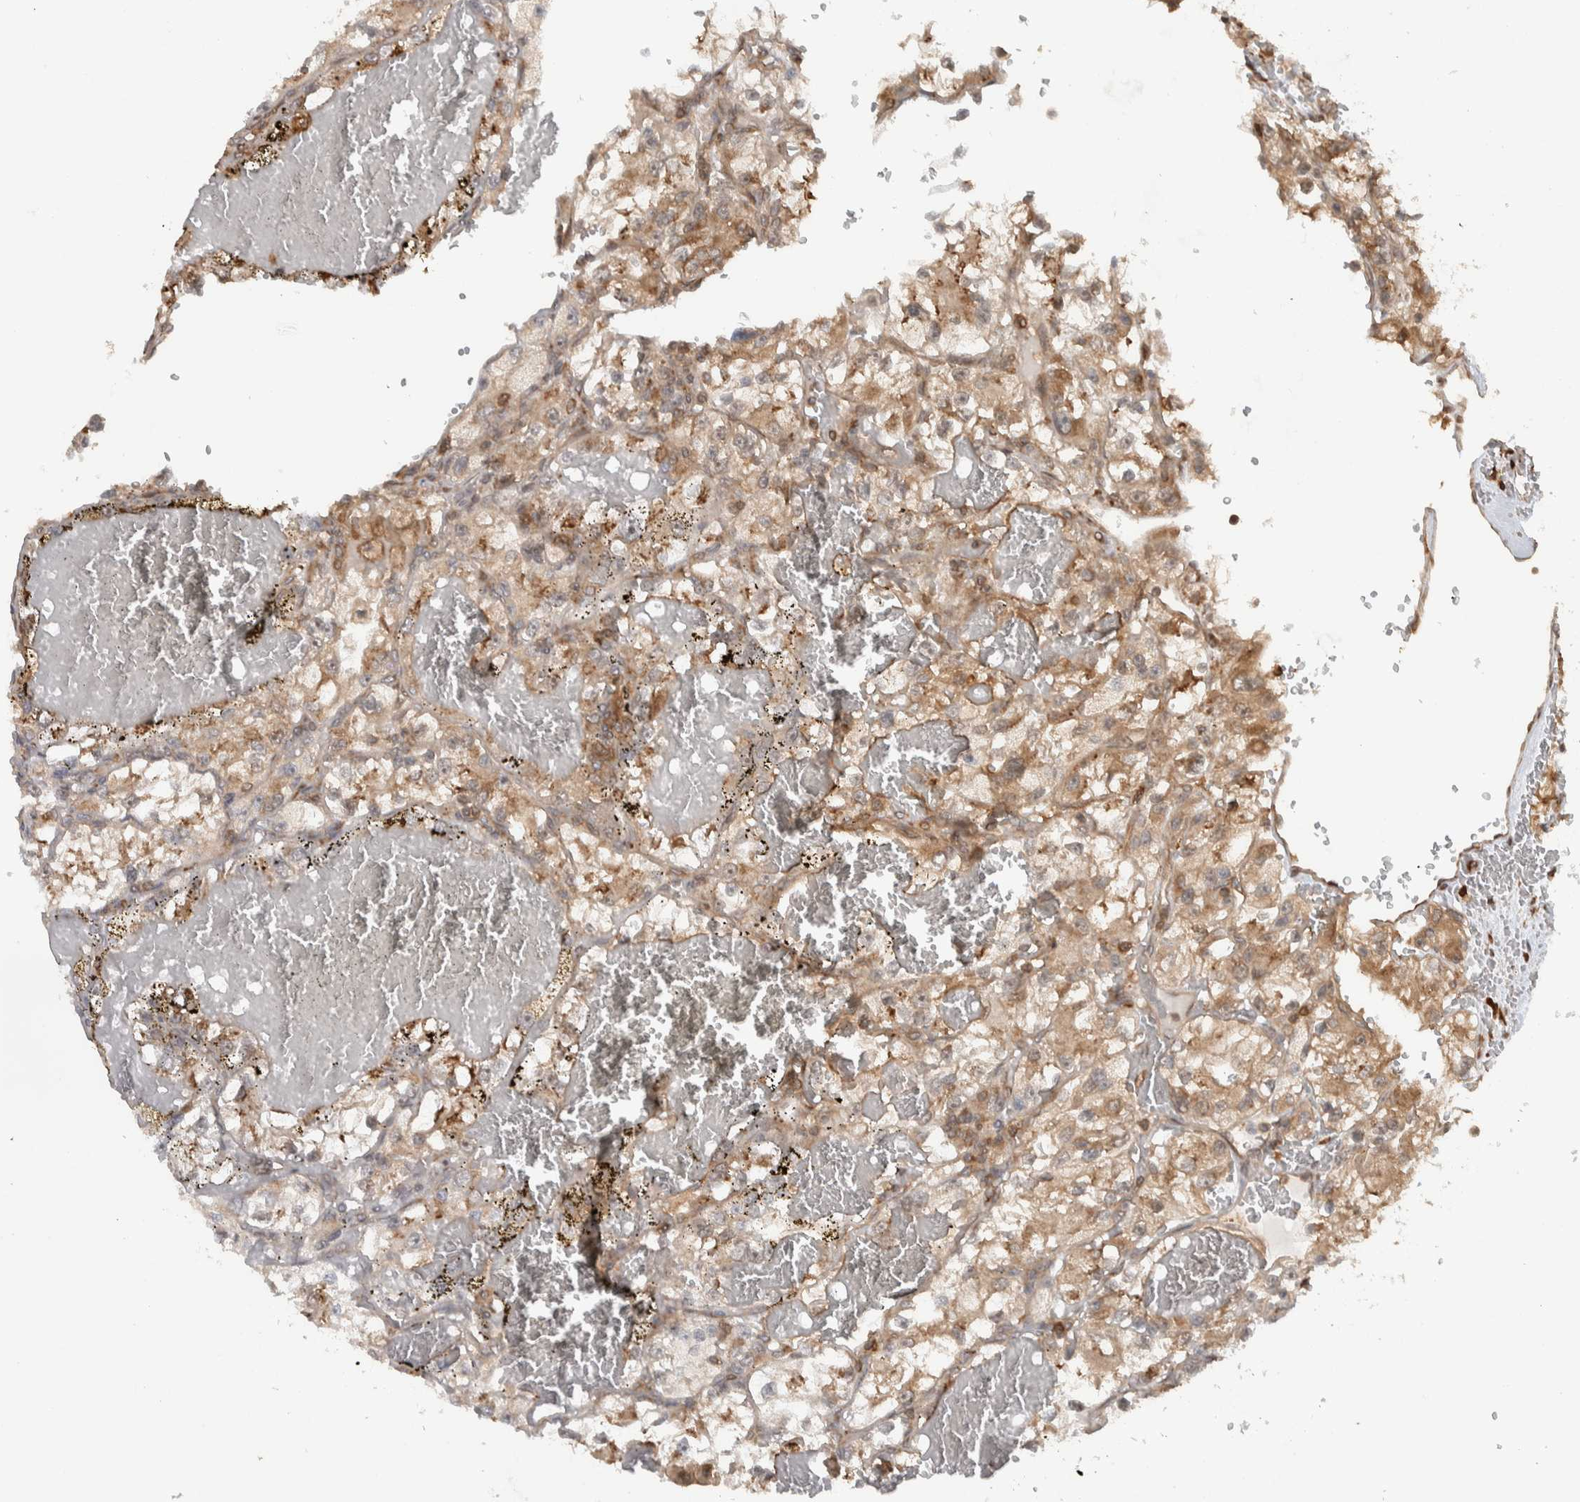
{"staining": {"intensity": "moderate", "quantity": ">75%", "location": "cytoplasmic/membranous"}, "tissue": "renal cancer", "cell_type": "Tumor cells", "image_type": "cancer", "snomed": [{"axis": "morphology", "description": "Adenocarcinoma, NOS"}, {"axis": "topography", "description": "Kidney"}], "caption": "Immunohistochemistry micrograph of adenocarcinoma (renal) stained for a protein (brown), which displays medium levels of moderate cytoplasmic/membranous staining in approximately >75% of tumor cells.", "gene": "CNTROB", "patient": {"sex": "female", "age": 57}}